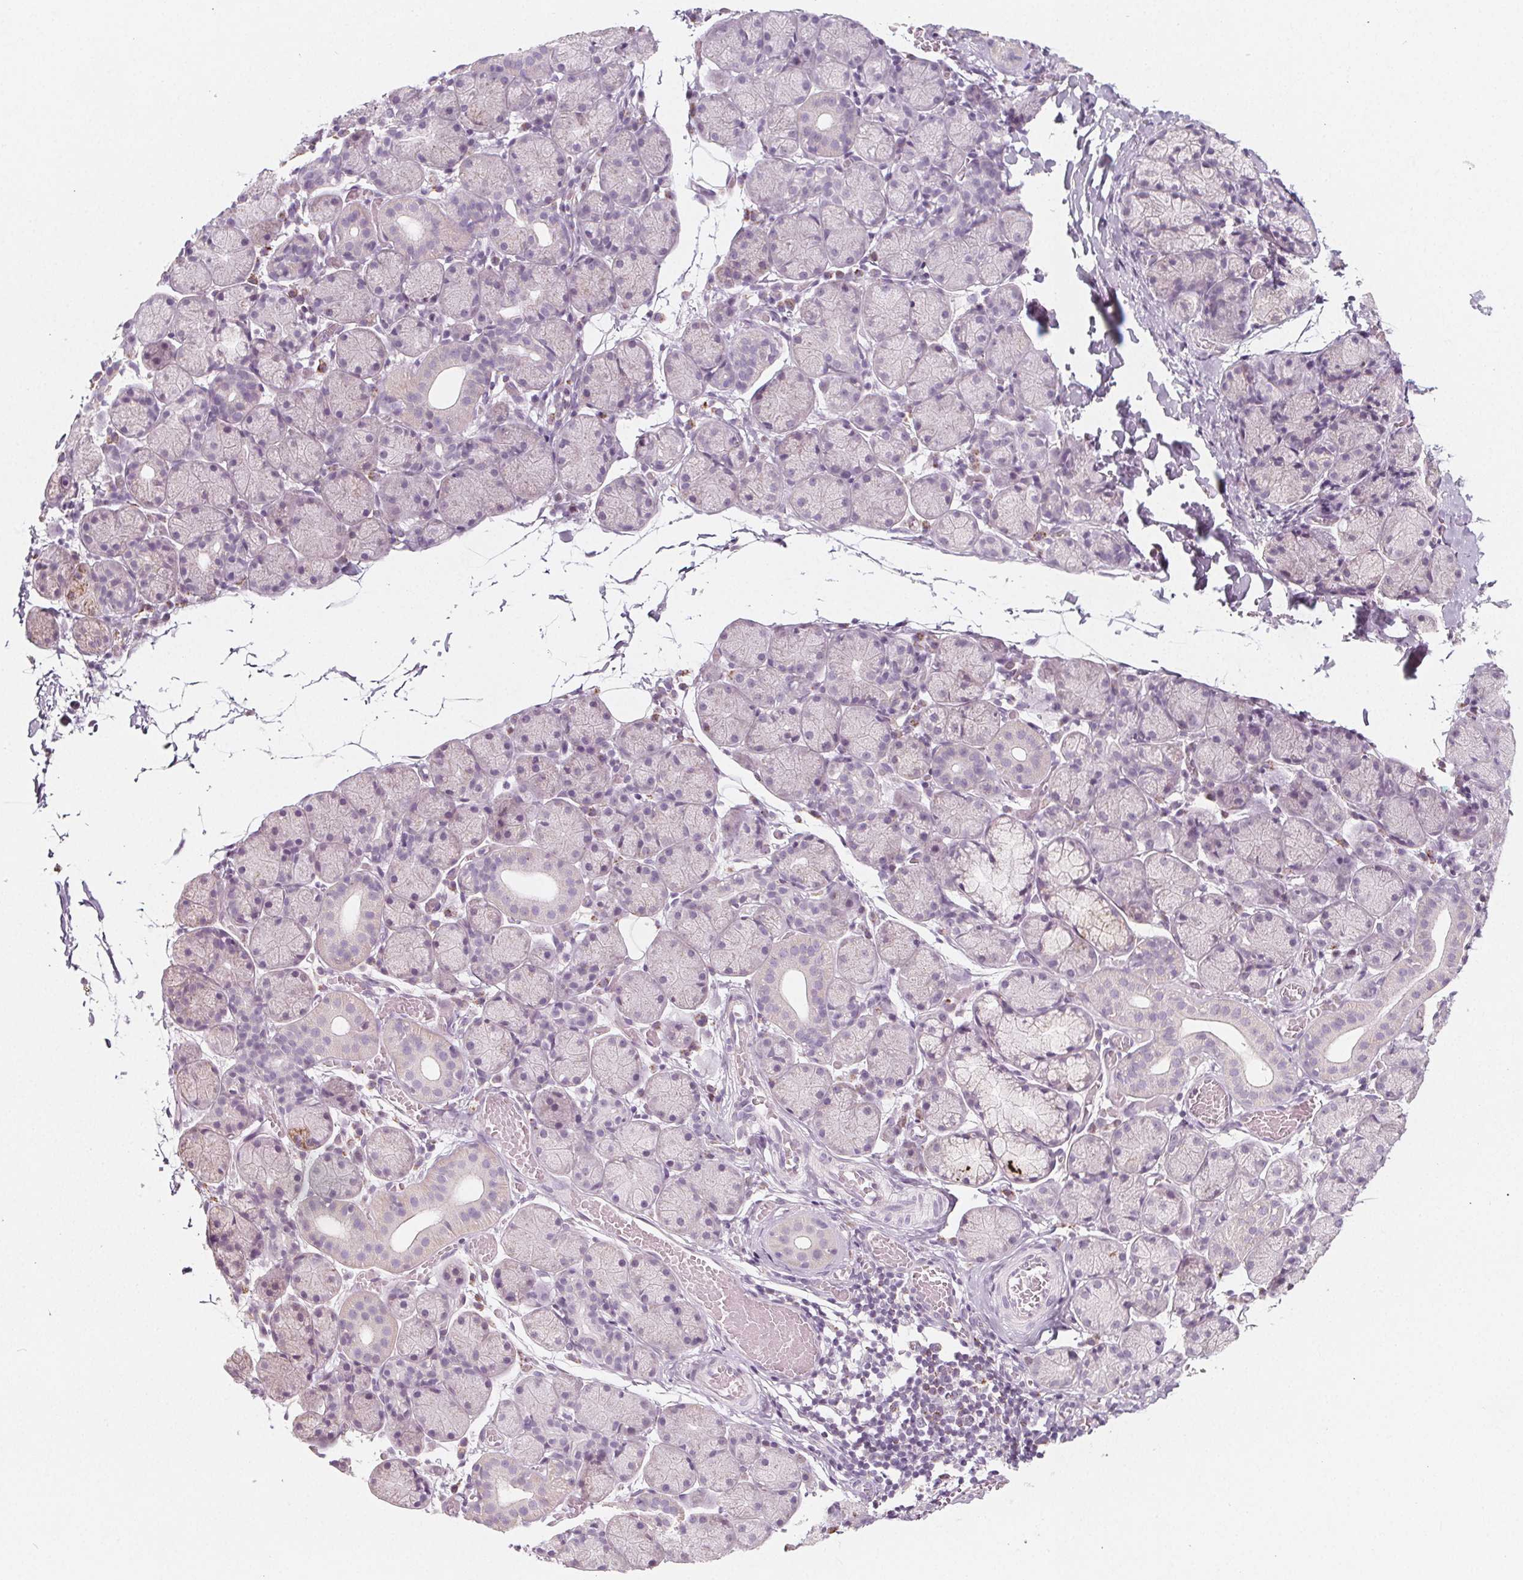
{"staining": {"intensity": "negative", "quantity": "none", "location": "none"}, "tissue": "salivary gland", "cell_type": "Glandular cells", "image_type": "normal", "snomed": [{"axis": "morphology", "description": "Normal tissue, NOS"}, {"axis": "topography", "description": "Salivary gland"}], "caption": "This image is of unremarkable salivary gland stained with immunohistochemistry (IHC) to label a protein in brown with the nuclei are counter-stained blue. There is no expression in glandular cells. (DAB (3,3'-diaminobenzidine) immunohistochemistry (IHC) visualized using brightfield microscopy, high magnification).", "gene": "IL17C", "patient": {"sex": "female", "age": 24}}